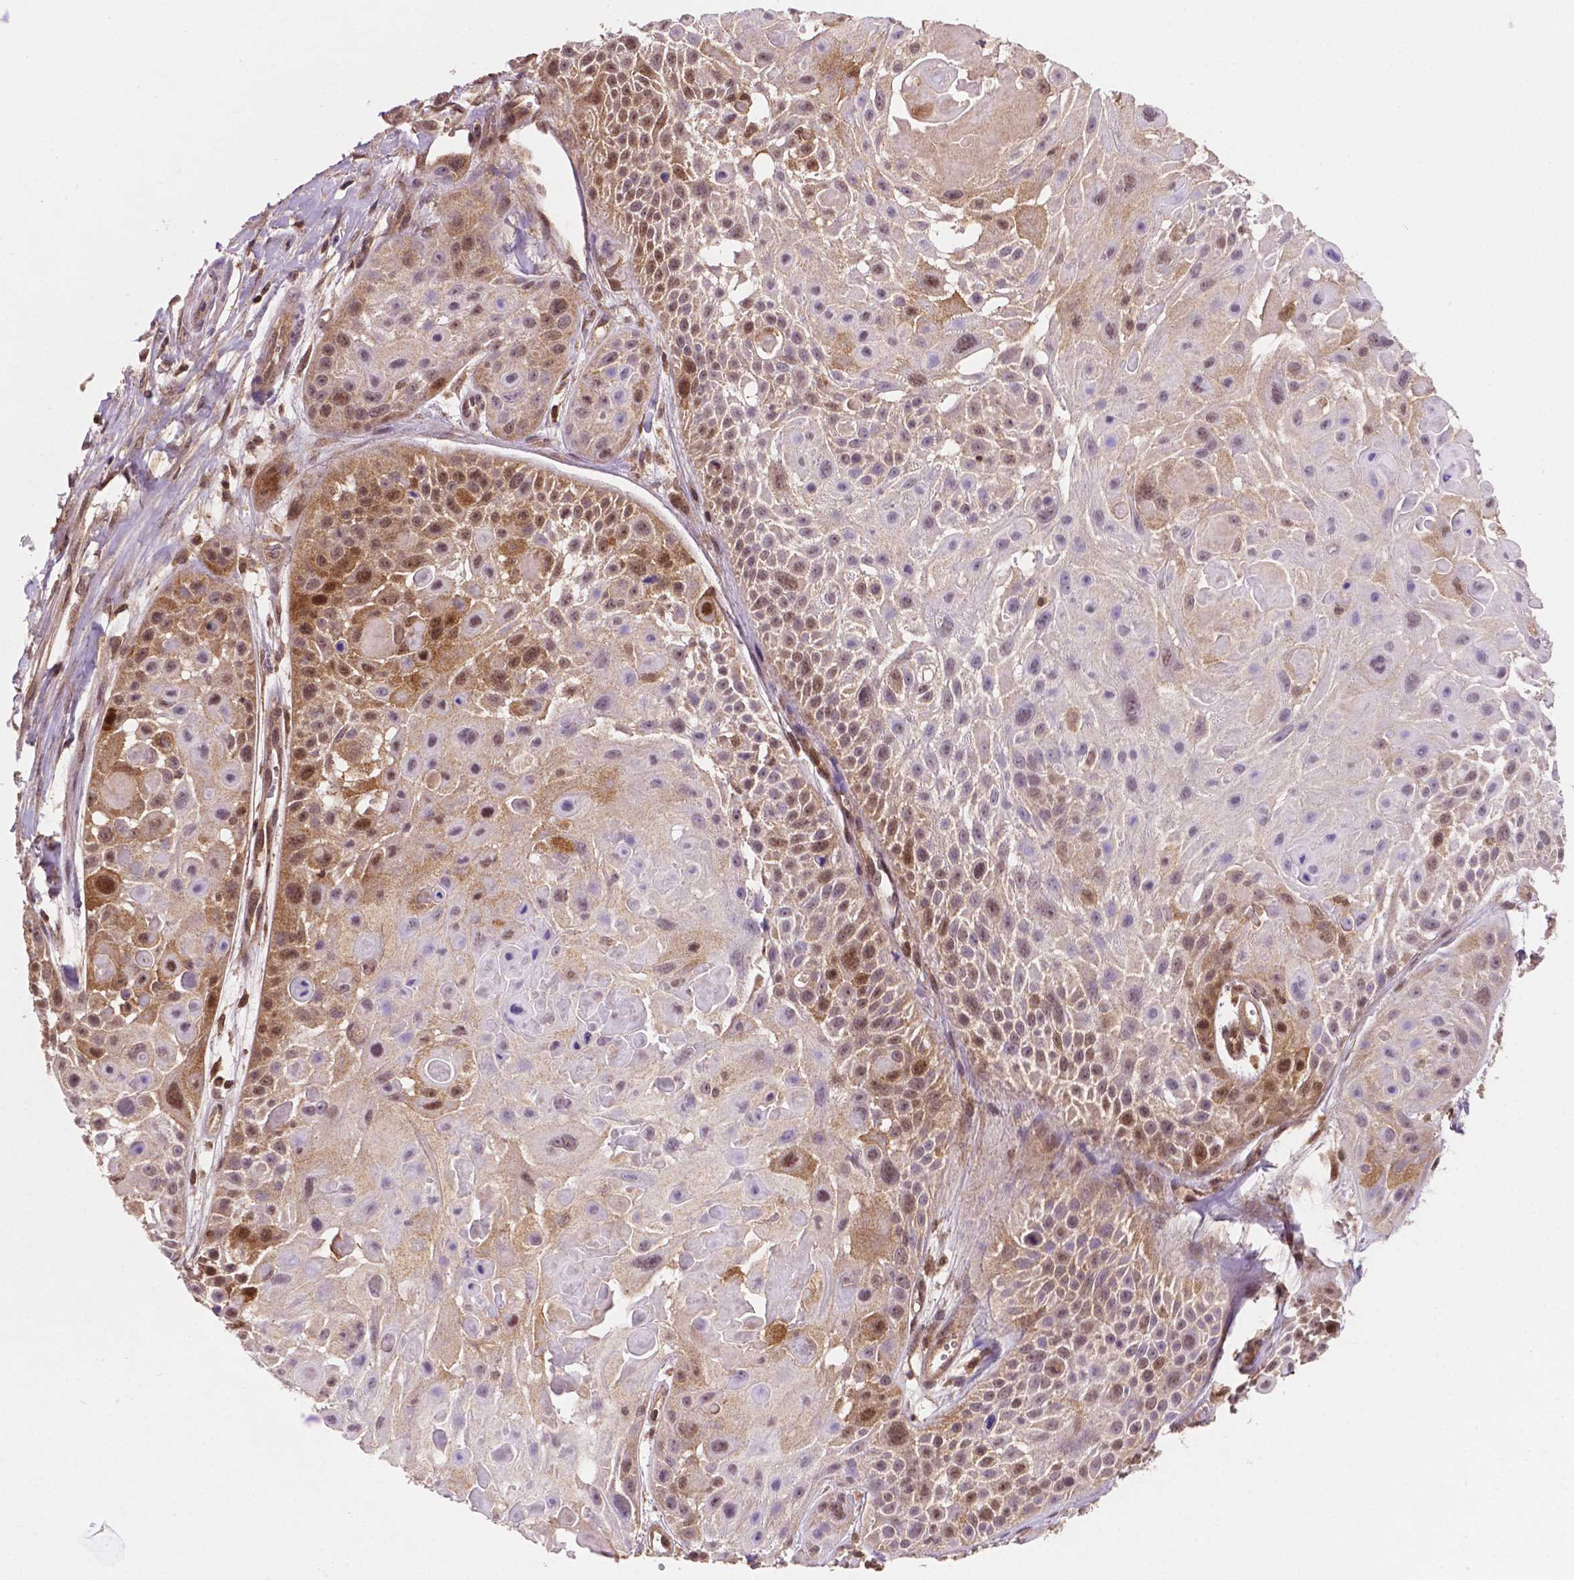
{"staining": {"intensity": "strong", "quantity": "25%-75%", "location": "cytoplasmic/membranous,nuclear"}, "tissue": "skin cancer", "cell_type": "Tumor cells", "image_type": "cancer", "snomed": [{"axis": "morphology", "description": "Squamous cell carcinoma, NOS"}, {"axis": "topography", "description": "Skin"}, {"axis": "topography", "description": "Anal"}], "caption": "An immunohistochemistry photomicrograph of neoplastic tissue is shown. Protein staining in brown labels strong cytoplasmic/membranous and nuclear positivity in skin cancer (squamous cell carcinoma) within tumor cells. Ihc stains the protein in brown and the nuclei are stained blue.", "gene": "UBE2L6", "patient": {"sex": "female", "age": 75}}